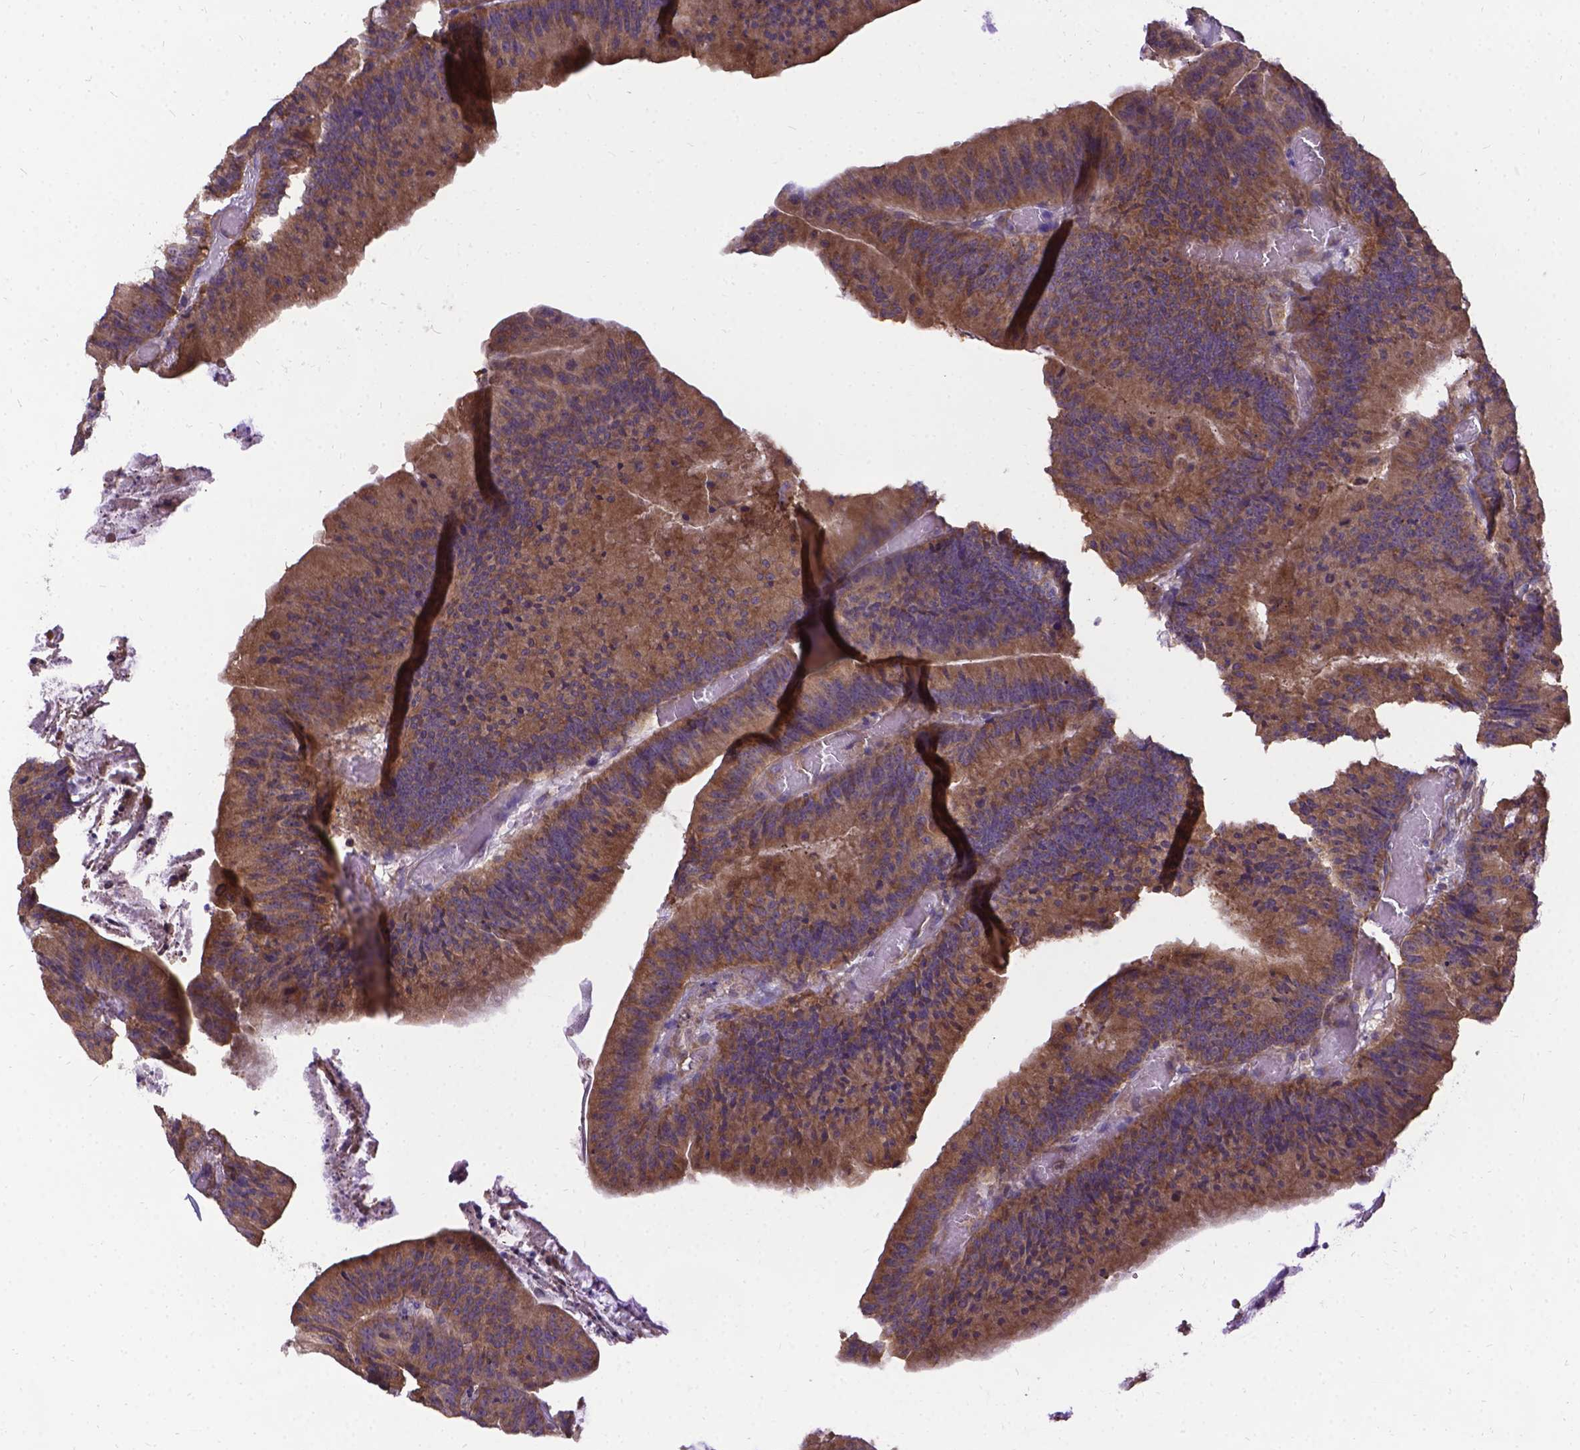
{"staining": {"intensity": "moderate", "quantity": ">75%", "location": "cytoplasmic/membranous"}, "tissue": "colorectal cancer", "cell_type": "Tumor cells", "image_type": "cancer", "snomed": [{"axis": "morphology", "description": "Adenocarcinoma, NOS"}, {"axis": "topography", "description": "Colon"}], "caption": "Approximately >75% of tumor cells in colorectal adenocarcinoma display moderate cytoplasmic/membranous protein staining as visualized by brown immunohistochemical staining.", "gene": "DENND6A", "patient": {"sex": "female", "age": 78}}